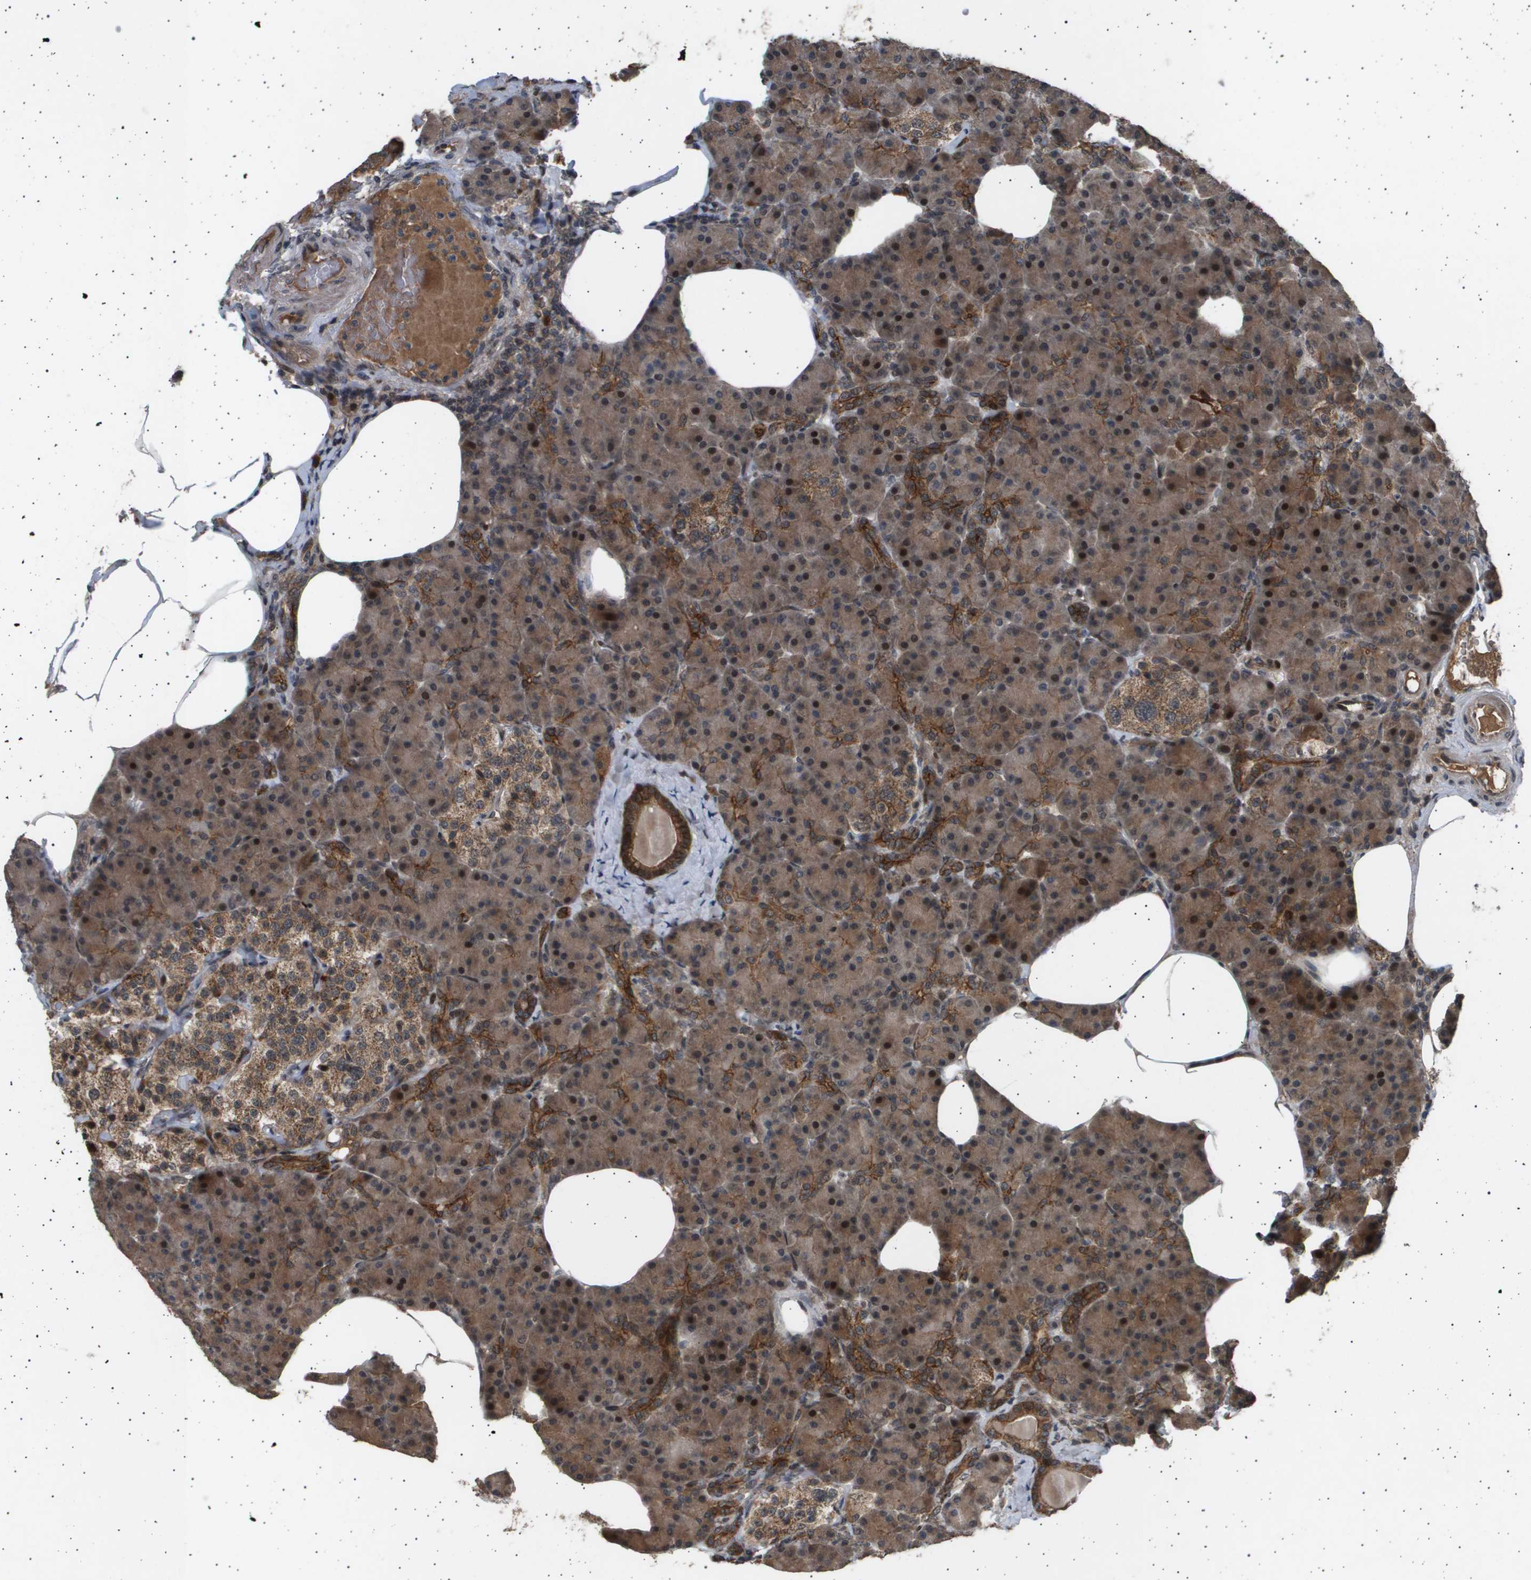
{"staining": {"intensity": "moderate", "quantity": ">75%", "location": "cytoplasmic/membranous"}, "tissue": "pancreas", "cell_type": "Exocrine glandular cells", "image_type": "normal", "snomed": [{"axis": "morphology", "description": "Normal tissue, NOS"}, {"axis": "topography", "description": "Pancreas"}], "caption": "This is a micrograph of immunohistochemistry staining of benign pancreas, which shows moderate expression in the cytoplasmic/membranous of exocrine glandular cells.", "gene": "TNRC6A", "patient": {"sex": "female", "age": 70}}